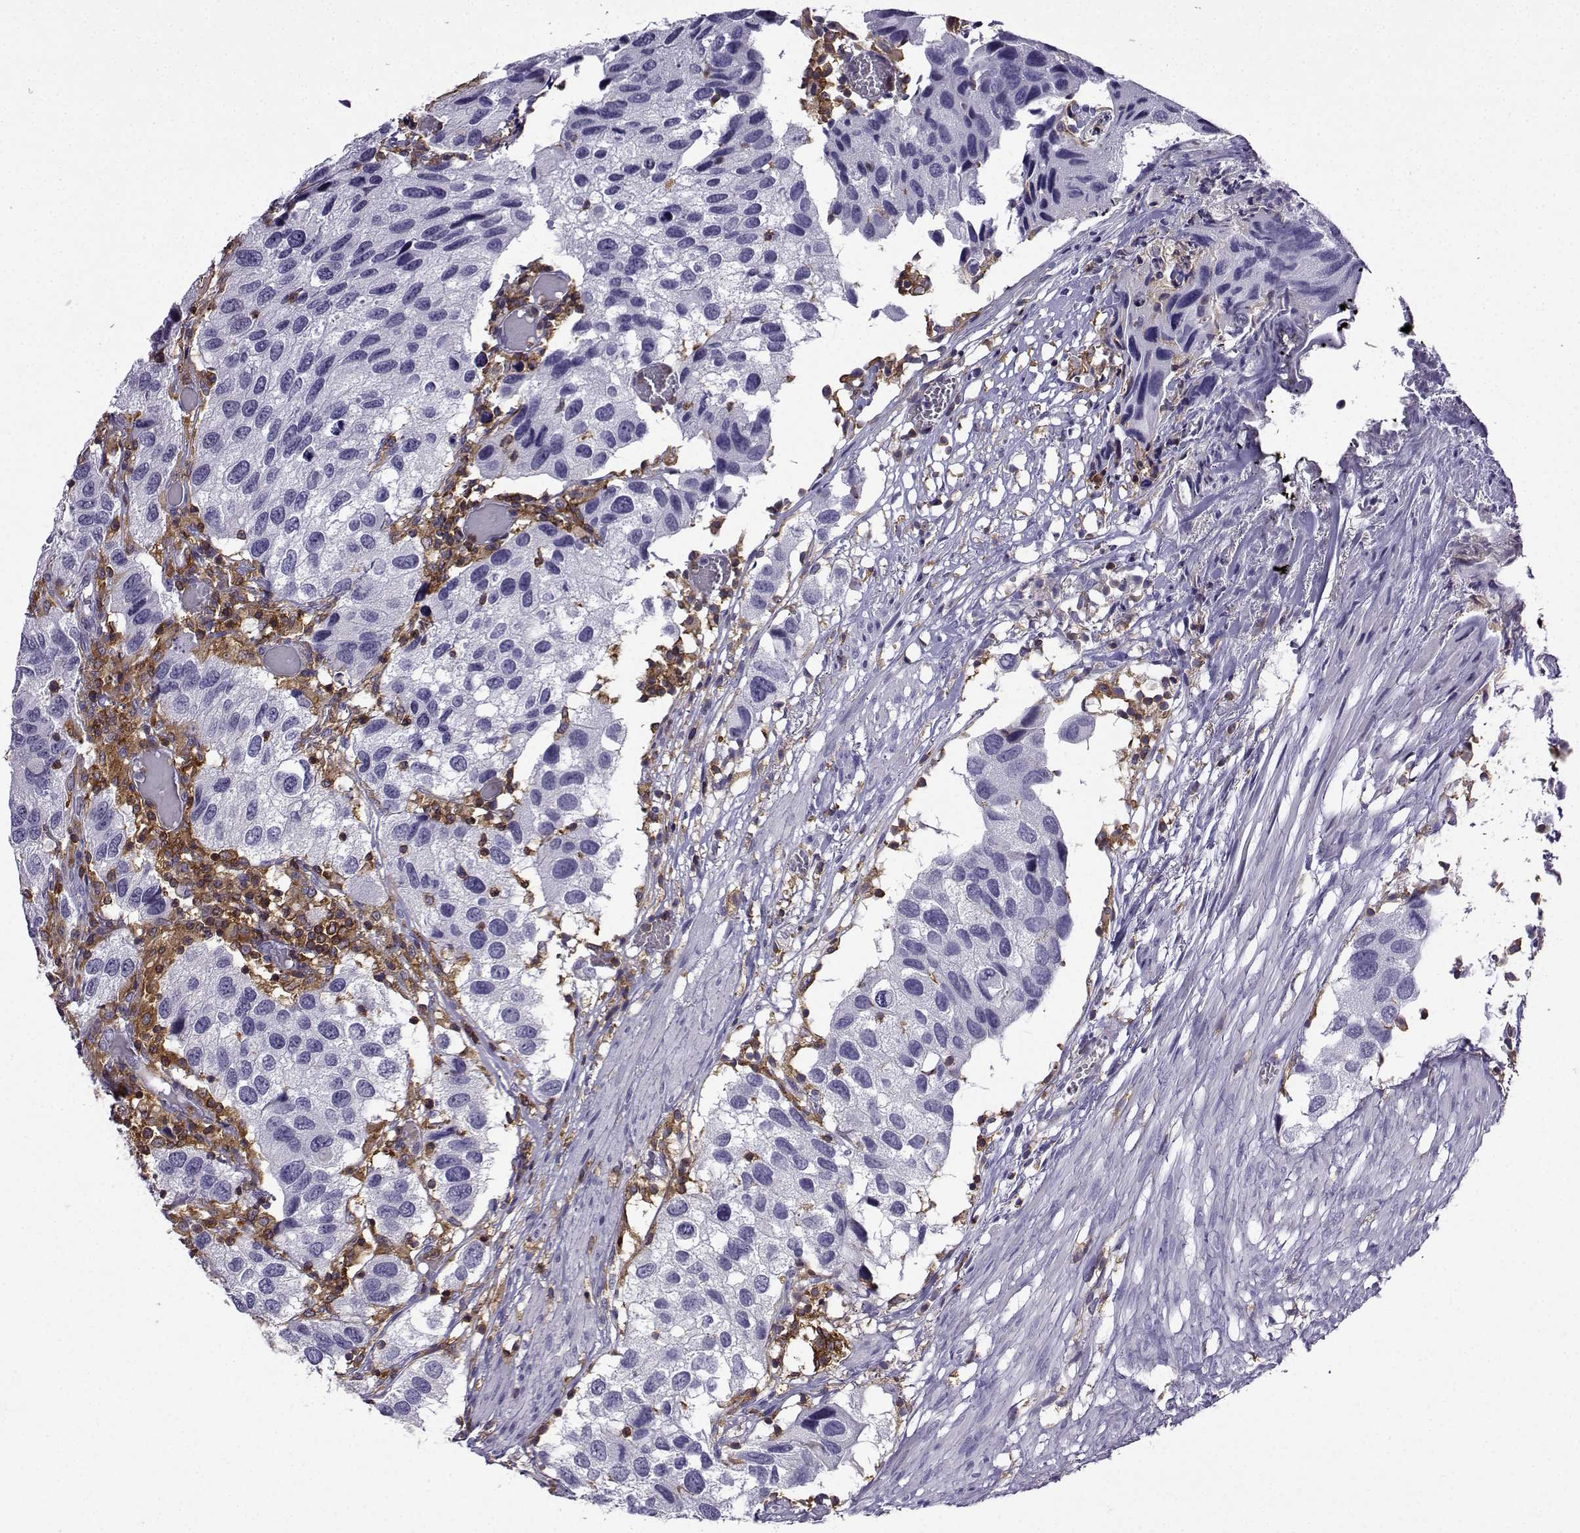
{"staining": {"intensity": "negative", "quantity": "none", "location": "none"}, "tissue": "urothelial cancer", "cell_type": "Tumor cells", "image_type": "cancer", "snomed": [{"axis": "morphology", "description": "Urothelial carcinoma, High grade"}, {"axis": "topography", "description": "Urinary bladder"}], "caption": "Tumor cells are negative for brown protein staining in high-grade urothelial carcinoma. Nuclei are stained in blue.", "gene": "DOCK10", "patient": {"sex": "male", "age": 79}}